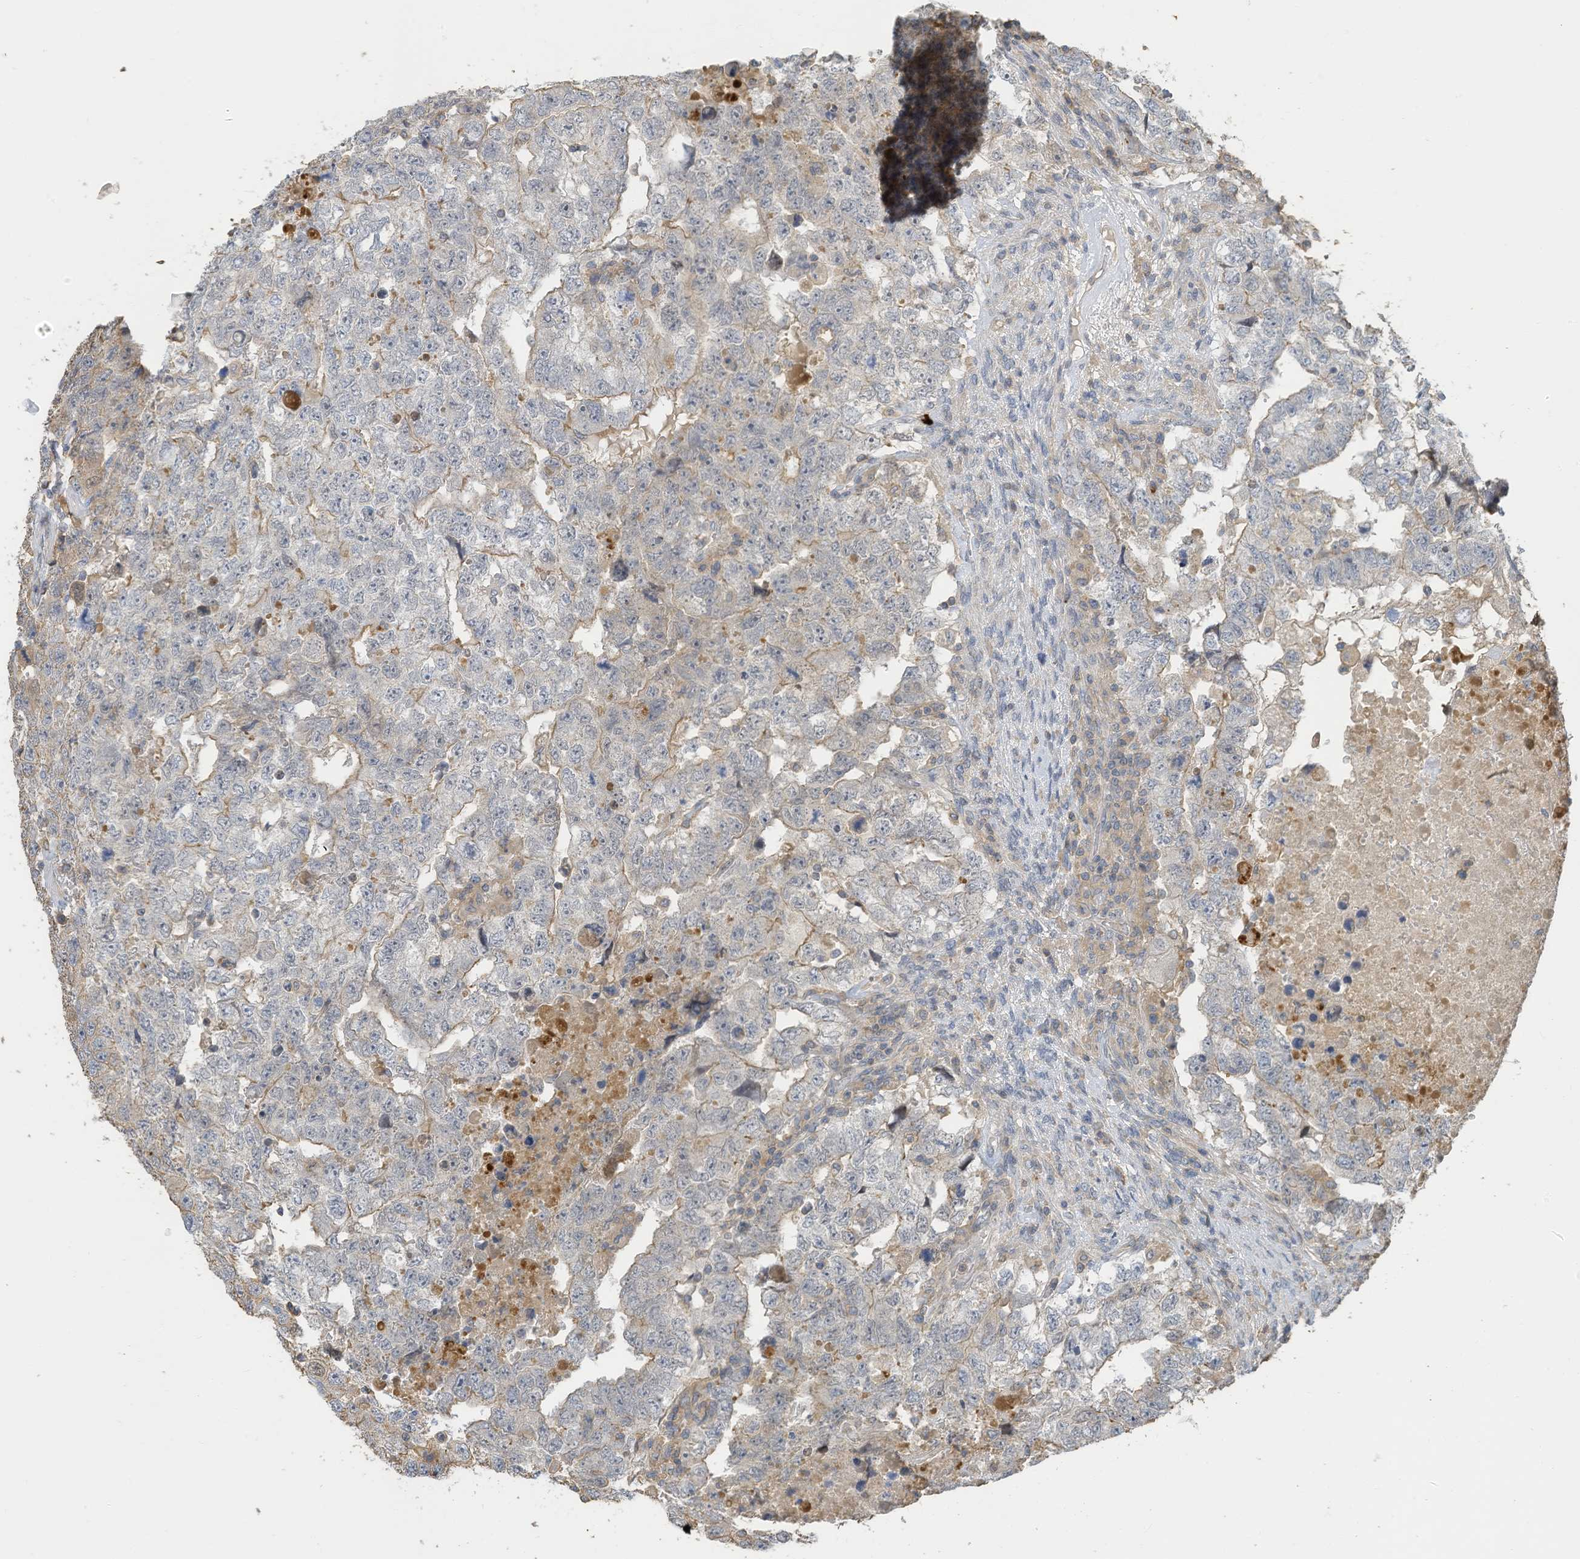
{"staining": {"intensity": "weak", "quantity": "25%-75%", "location": "cytoplasmic/membranous"}, "tissue": "testis cancer", "cell_type": "Tumor cells", "image_type": "cancer", "snomed": [{"axis": "morphology", "description": "Carcinoma, Embryonal, NOS"}, {"axis": "topography", "description": "Testis"}], "caption": "Immunohistochemistry (IHC) of testis cancer (embryonal carcinoma) displays low levels of weak cytoplasmic/membranous staining in approximately 25%-75% of tumor cells.", "gene": "SLFN14", "patient": {"sex": "male", "age": 36}}